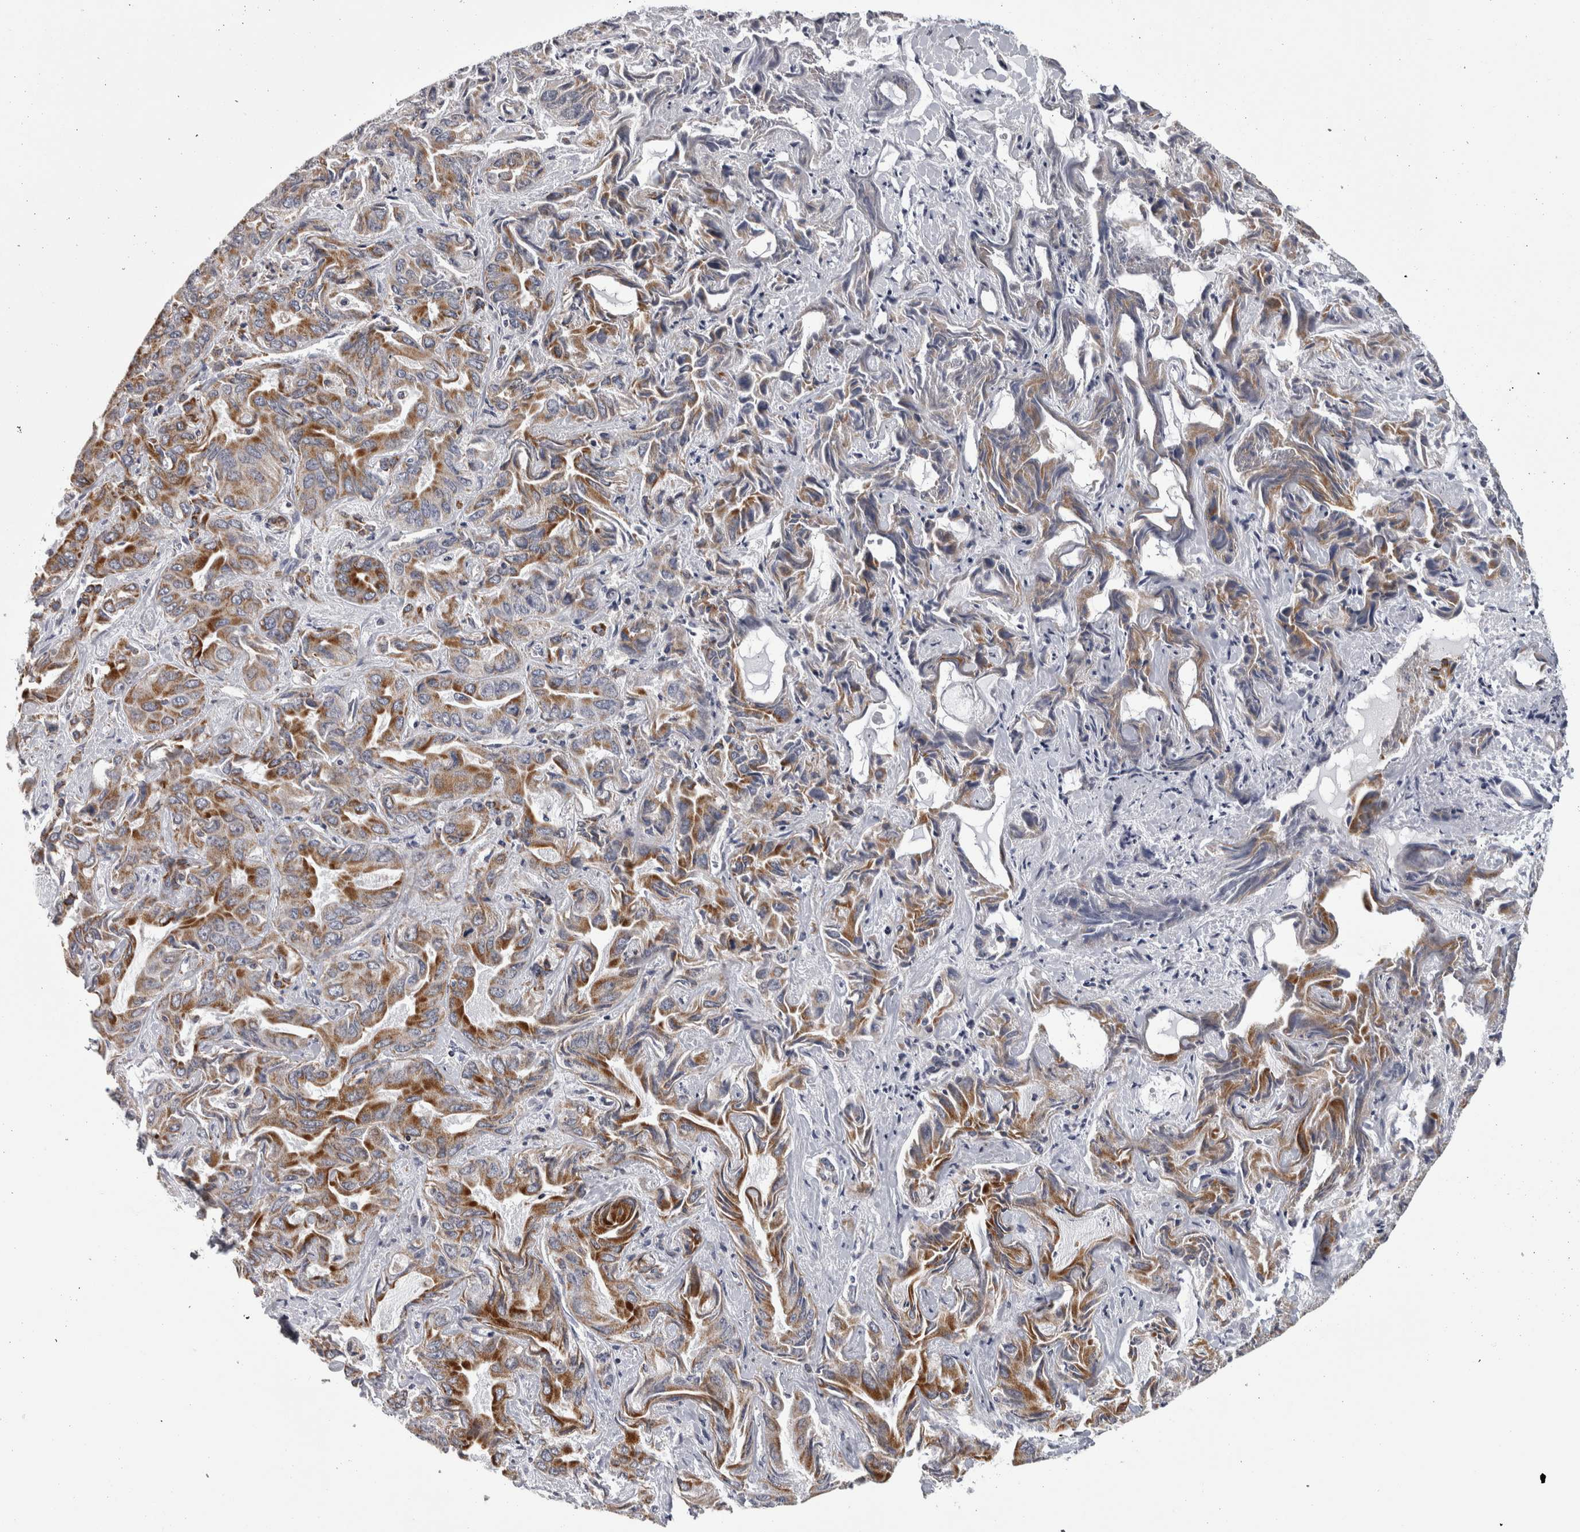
{"staining": {"intensity": "strong", "quantity": ">75%", "location": "cytoplasmic/membranous"}, "tissue": "liver cancer", "cell_type": "Tumor cells", "image_type": "cancer", "snomed": [{"axis": "morphology", "description": "Cholangiocarcinoma"}, {"axis": "topography", "description": "Liver"}], "caption": "The histopathology image displays staining of liver cancer, revealing strong cytoplasmic/membranous protein positivity (brown color) within tumor cells.", "gene": "DBT", "patient": {"sex": "female", "age": 52}}